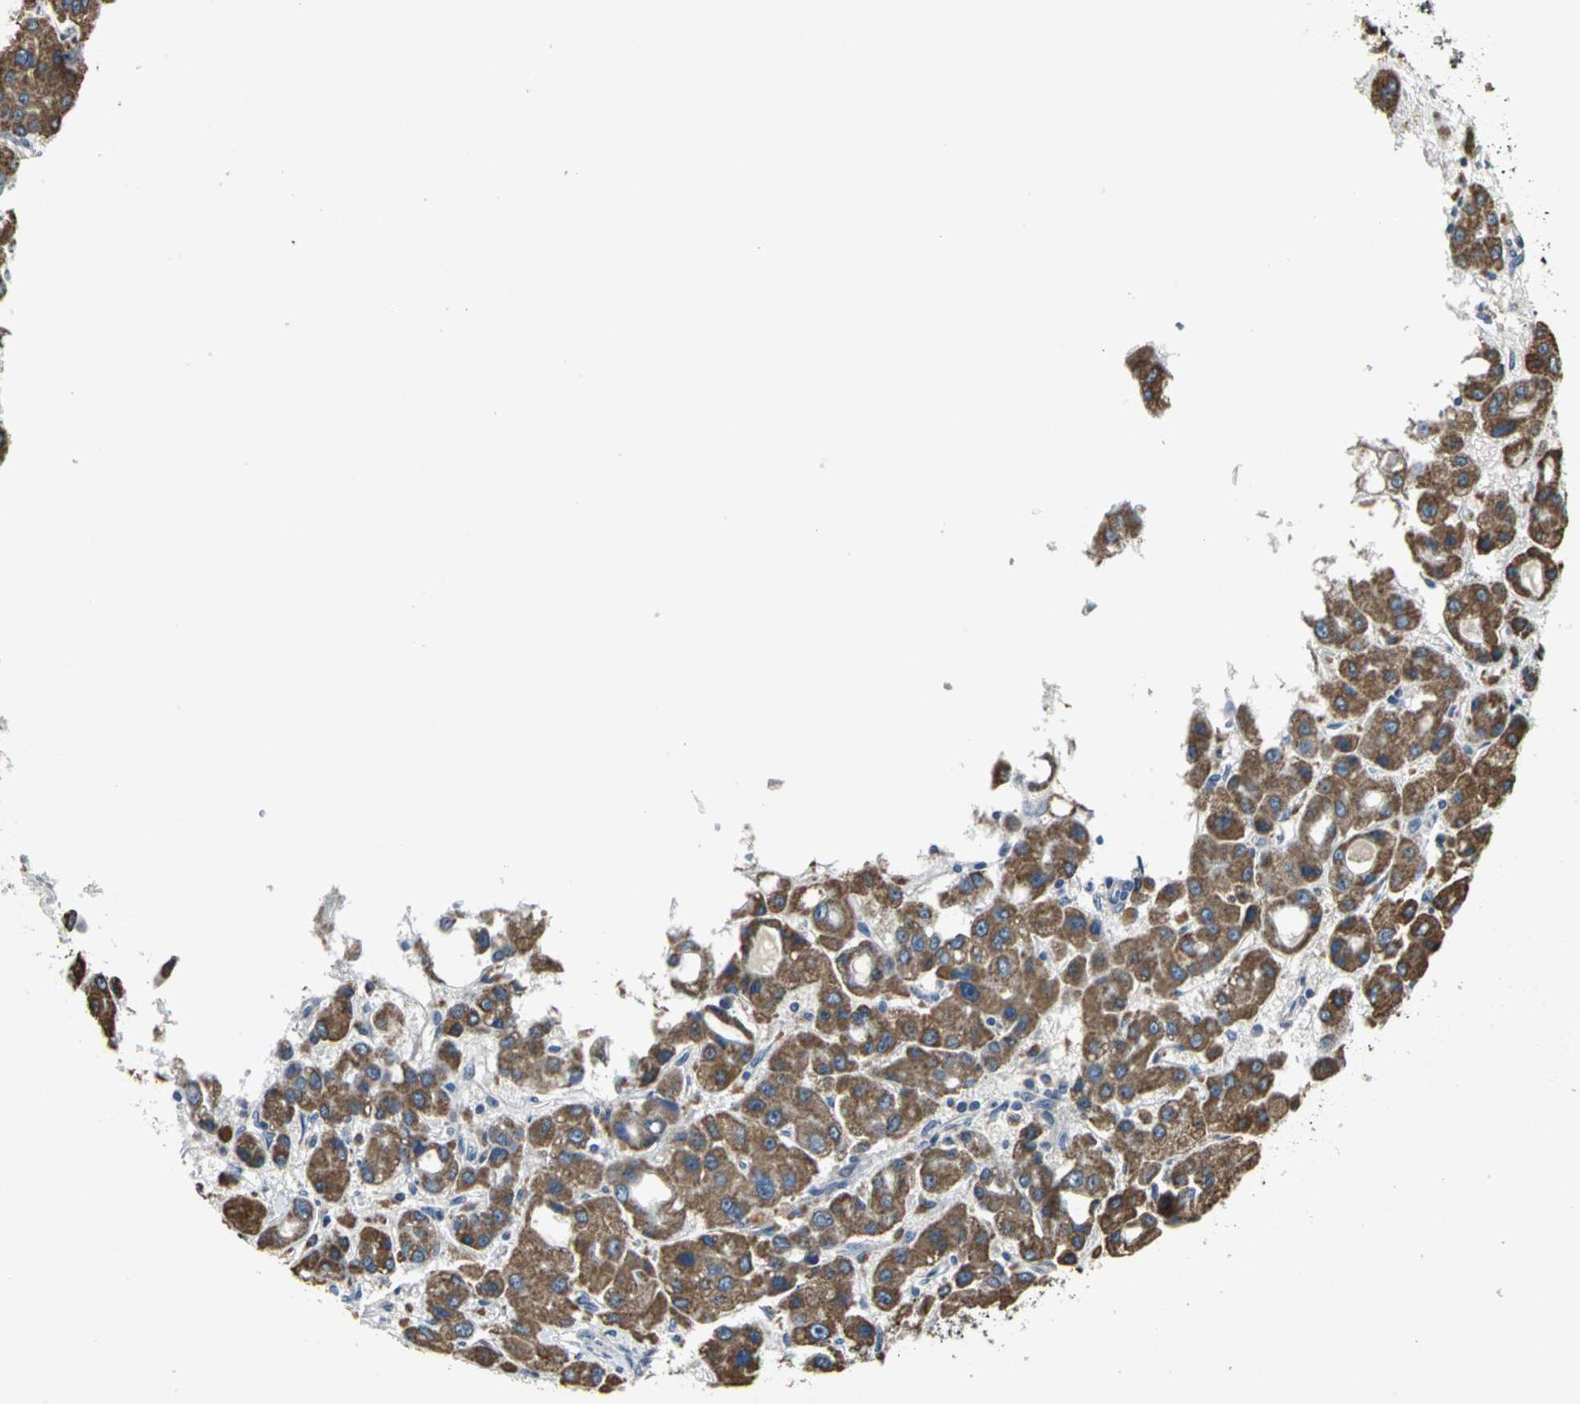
{"staining": {"intensity": "strong", "quantity": ">75%", "location": "cytoplasmic/membranous"}, "tissue": "liver cancer", "cell_type": "Tumor cells", "image_type": "cancer", "snomed": [{"axis": "morphology", "description": "Carcinoma, Hepatocellular, NOS"}, {"axis": "topography", "description": "Liver"}], "caption": "Liver hepatocellular carcinoma was stained to show a protein in brown. There is high levels of strong cytoplasmic/membranous positivity in approximately >75% of tumor cells. Using DAB (3,3'-diaminobenzidine) (brown) and hematoxylin (blue) stains, captured at high magnification using brightfield microscopy.", "gene": "JADE3", "patient": {"sex": "male", "age": 55}}